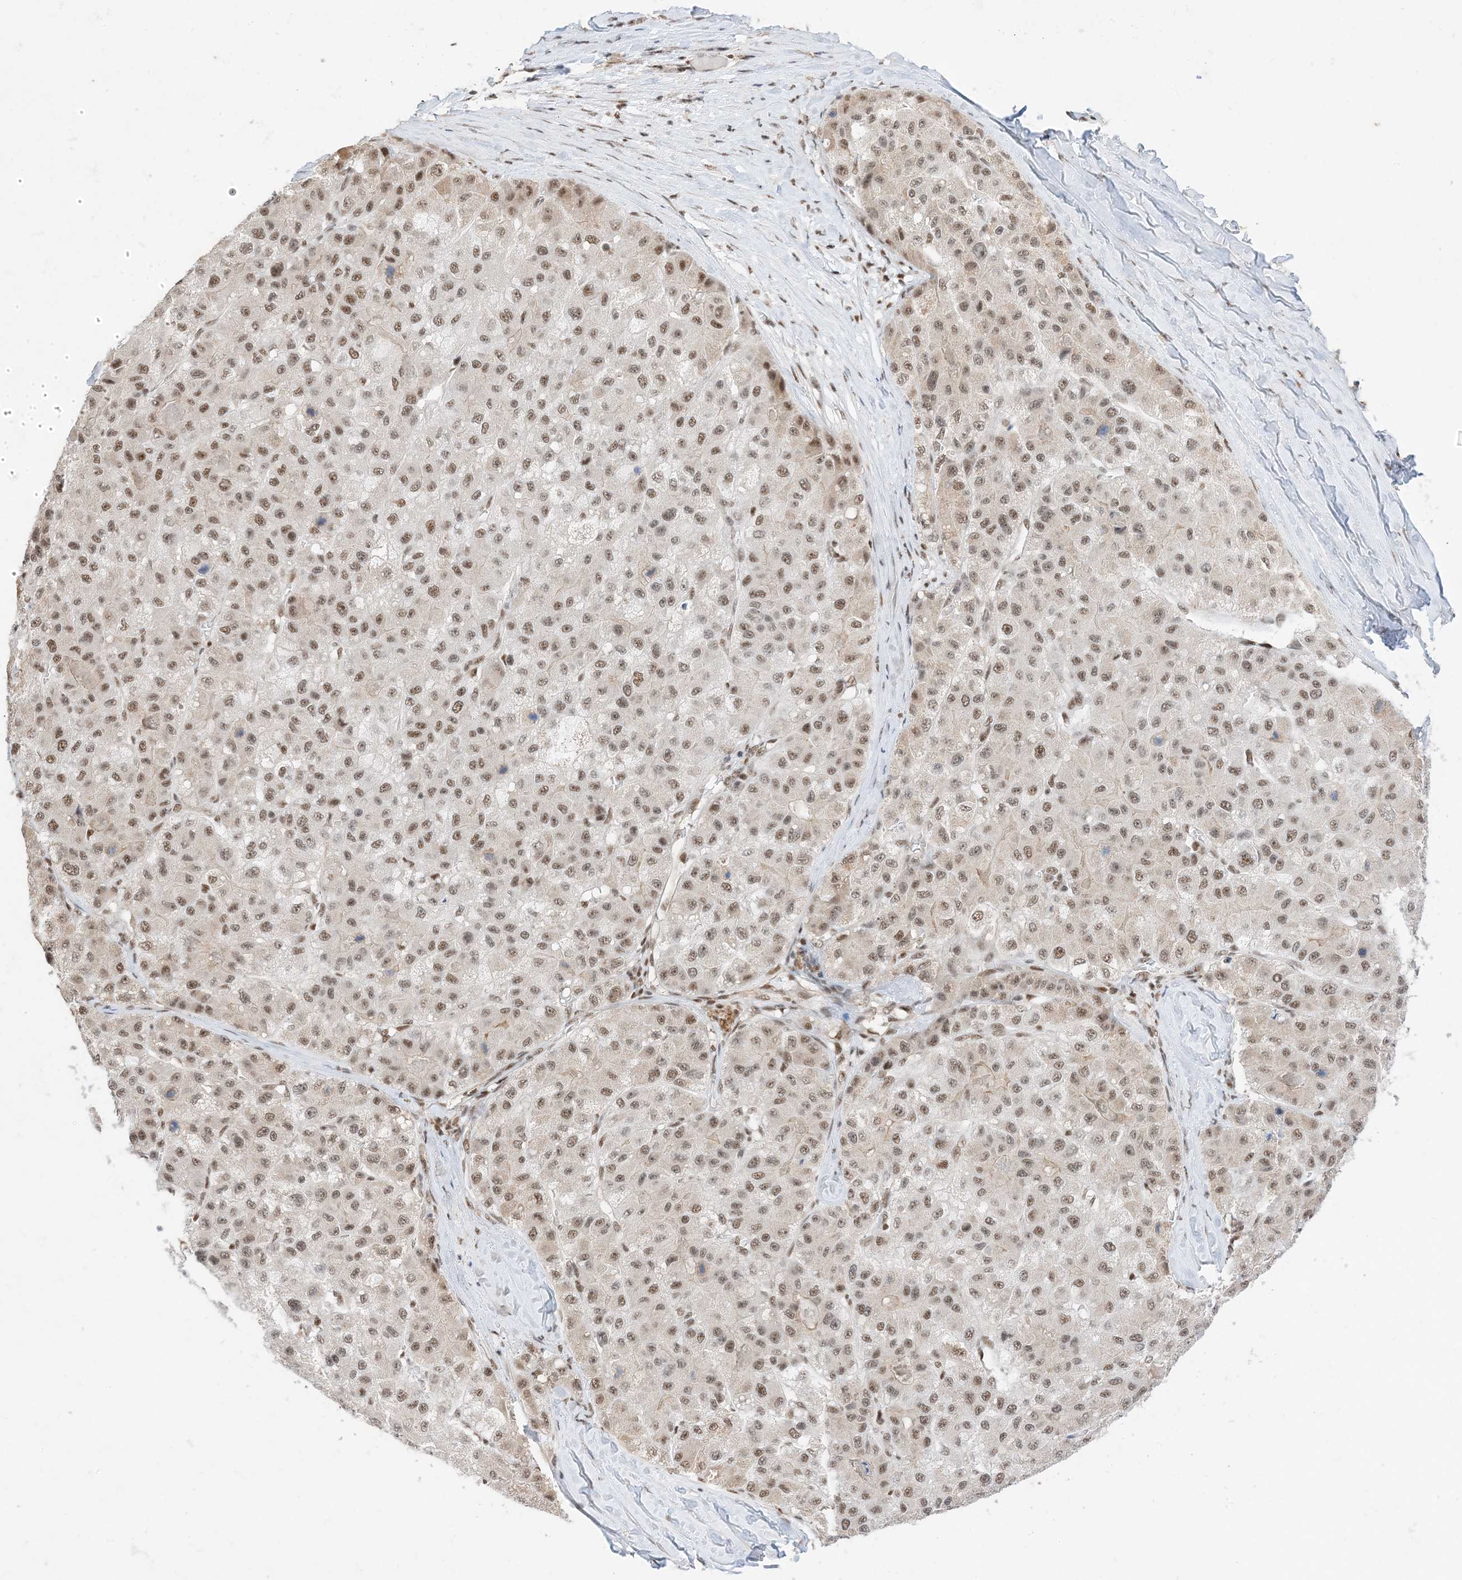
{"staining": {"intensity": "moderate", "quantity": ">75%", "location": "nuclear"}, "tissue": "liver cancer", "cell_type": "Tumor cells", "image_type": "cancer", "snomed": [{"axis": "morphology", "description": "Carcinoma, Hepatocellular, NOS"}, {"axis": "topography", "description": "Liver"}], "caption": "The photomicrograph displays staining of hepatocellular carcinoma (liver), revealing moderate nuclear protein staining (brown color) within tumor cells.", "gene": "SF3A3", "patient": {"sex": "male", "age": 80}}